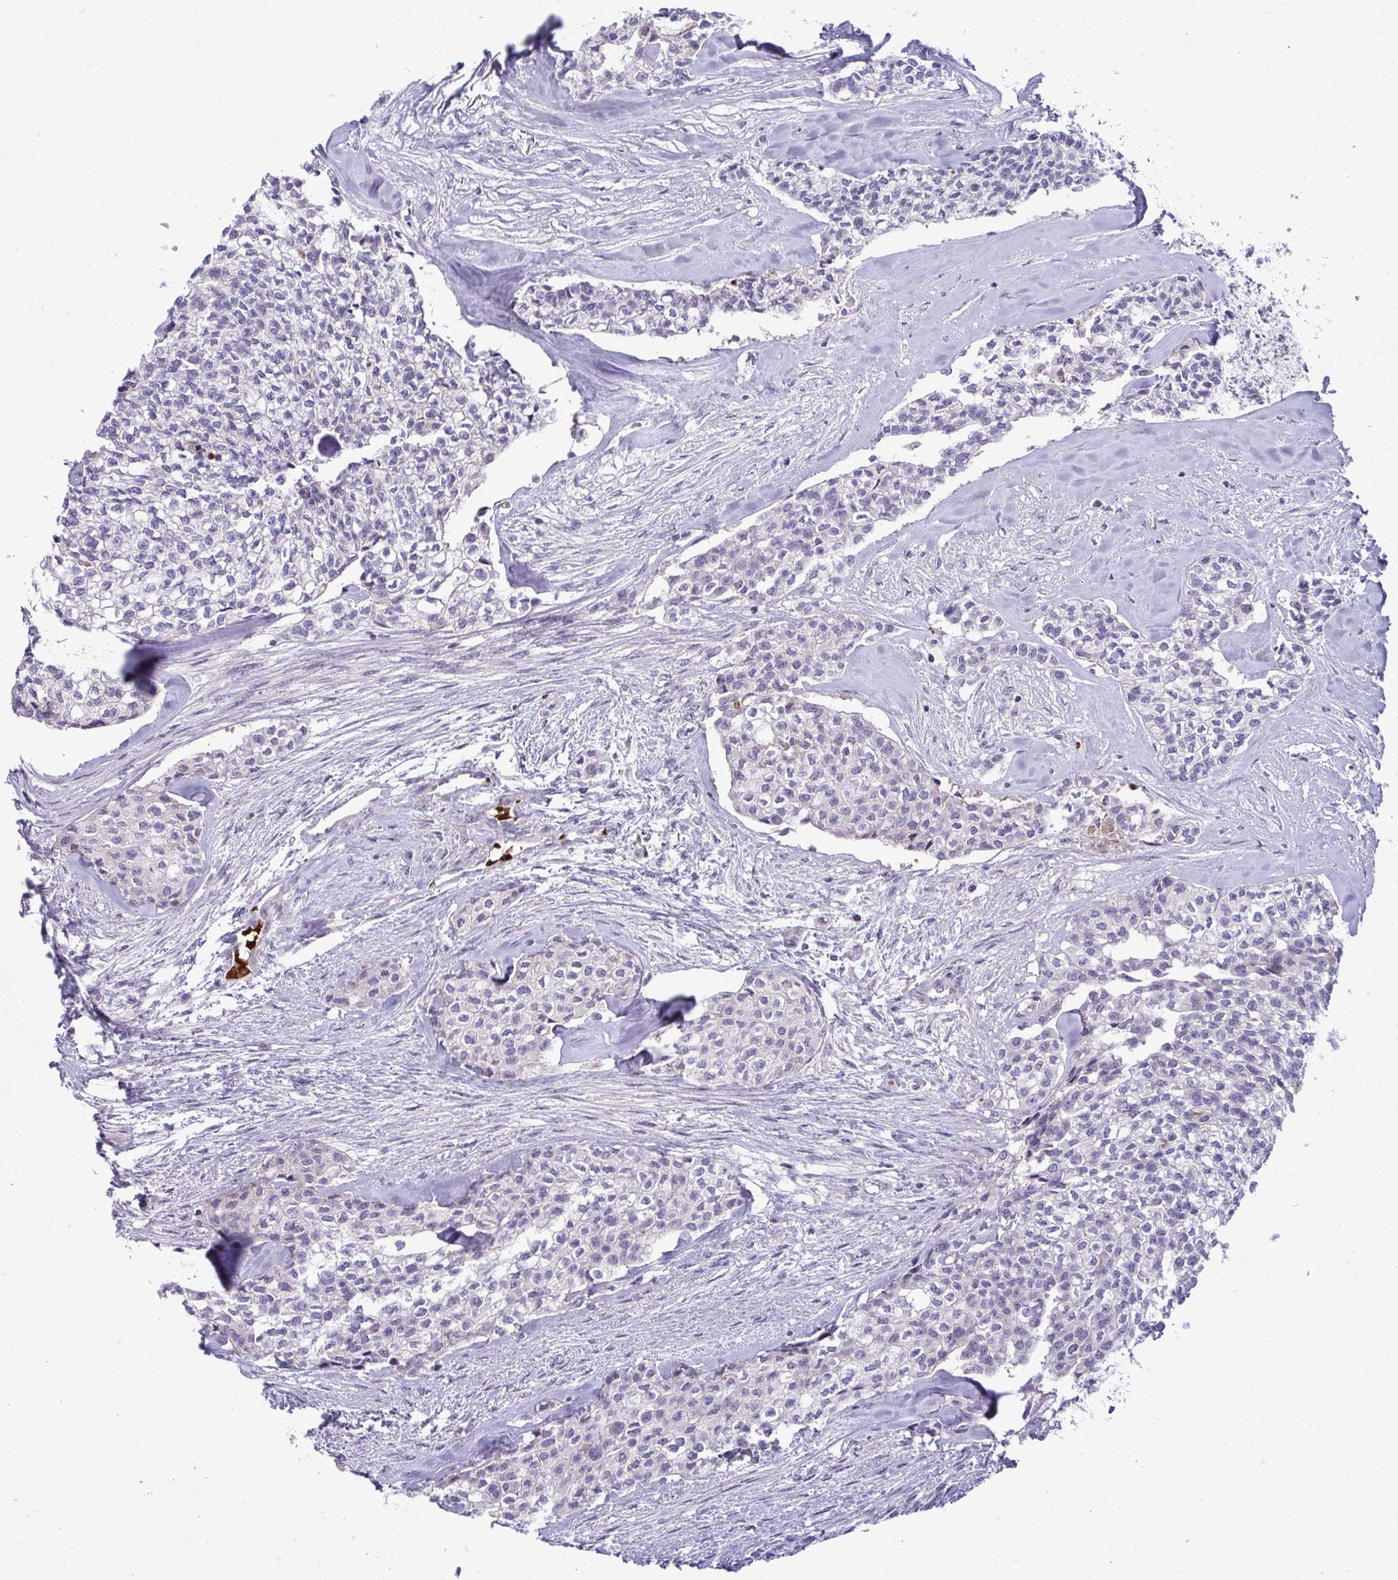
{"staining": {"intensity": "negative", "quantity": "none", "location": "none"}, "tissue": "head and neck cancer", "cell_type": "Tumor cells", "image_type": "cancer", "snomed": [{"axis": "morphology", "description": "Adenocarcinoma, NOS"}, {"axis": "topography", "description": "Head-Neck"}], "caption": "A micrograph of human head and neck cancer (adenocarcinoma) is negative for staining in tumor cells.", "gene": "SLC14A1", "patient": {"sex": "male", "age": 81}}